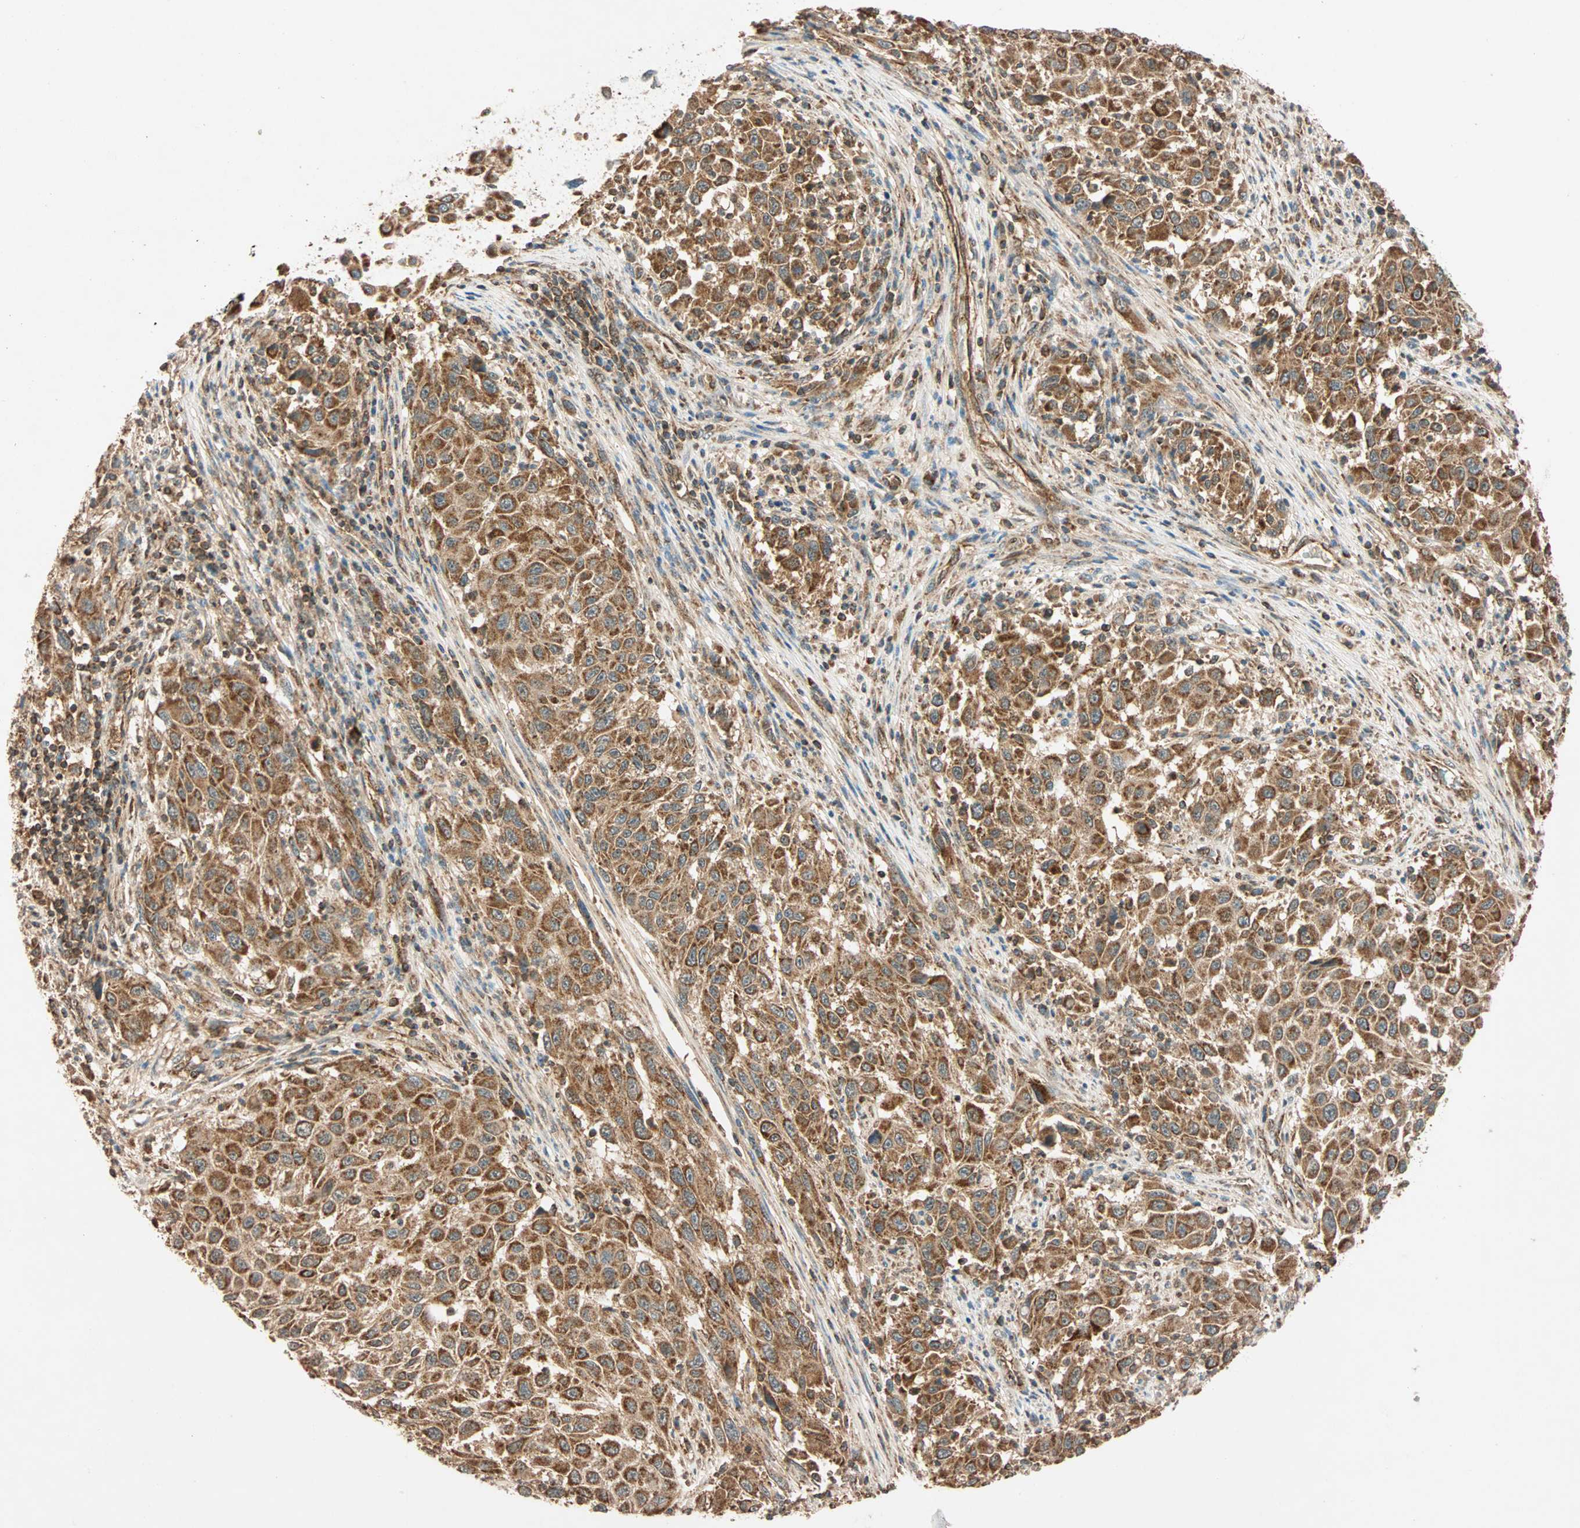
{"staining": {"intensity": "strong", "quantity": ">75%", "location": "cytoplasmic/membranous"}, "tissue": "melanoma", "cell_type": "Tumor cells", "image_type": "cancer", "snomed": [{"axis": "morphology", "description": "Malignant melanoma, Metastatic site"}, {"axis": "topography", "description": "Lymph node"}], "caption": "High-power microscopy captured an immunohistochemistry photomicrograph of melanoma, revealing strong cytoplasmic/membranous positivity in approximately >75% of tumor cells. (DAB IHC, brown staining for protein, blue staining for nuclei).", "gene": "MAPK1", "patient": {"sex": "male", "age": 61}}